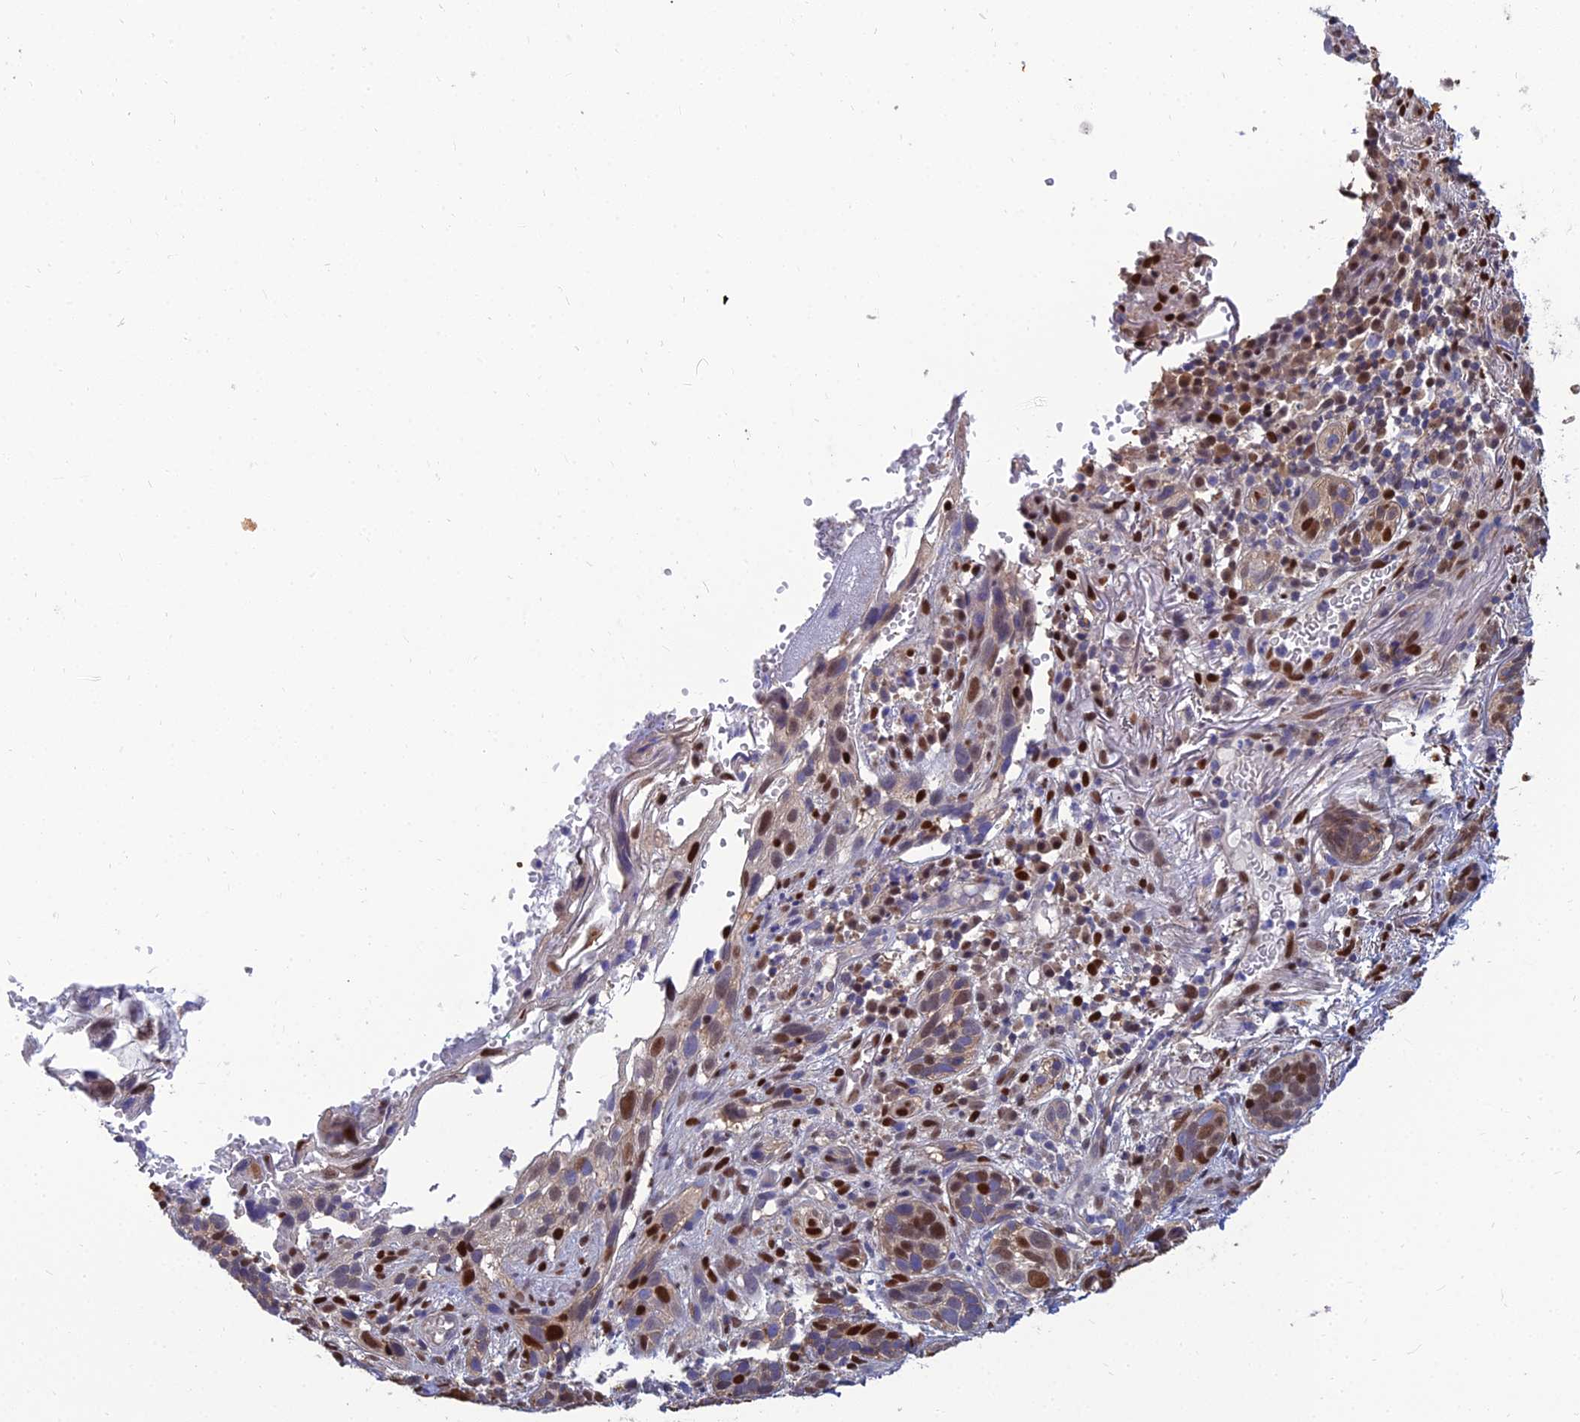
{"staining": {"intensity": "strong", "quantity": "25%-75%", "location": "nuclear"}, "tissue": "skin cancer", "cell_type": "Tumor cells", "image_type": "cancer", "snomed": [{"axis": "morphology", "description": "Basal cell carcinoma"}, {"axis": "topography", "description": "Skin"}], "caption": "Immunohistochemistry staining of basal cell carcinoma (skin), which reveals high levels of strong nuclear staining in approximately 25%-75% of tumor cells indicating strong nuclear protein staining. The staining was performed using DAB (3,3'-diaminobenzidine) (brown) for protein detection and nuclei were counterstained in hematoxylin (blue).", "gene": "DNPEP", "patient": {"sex": "male", "age": 71}}